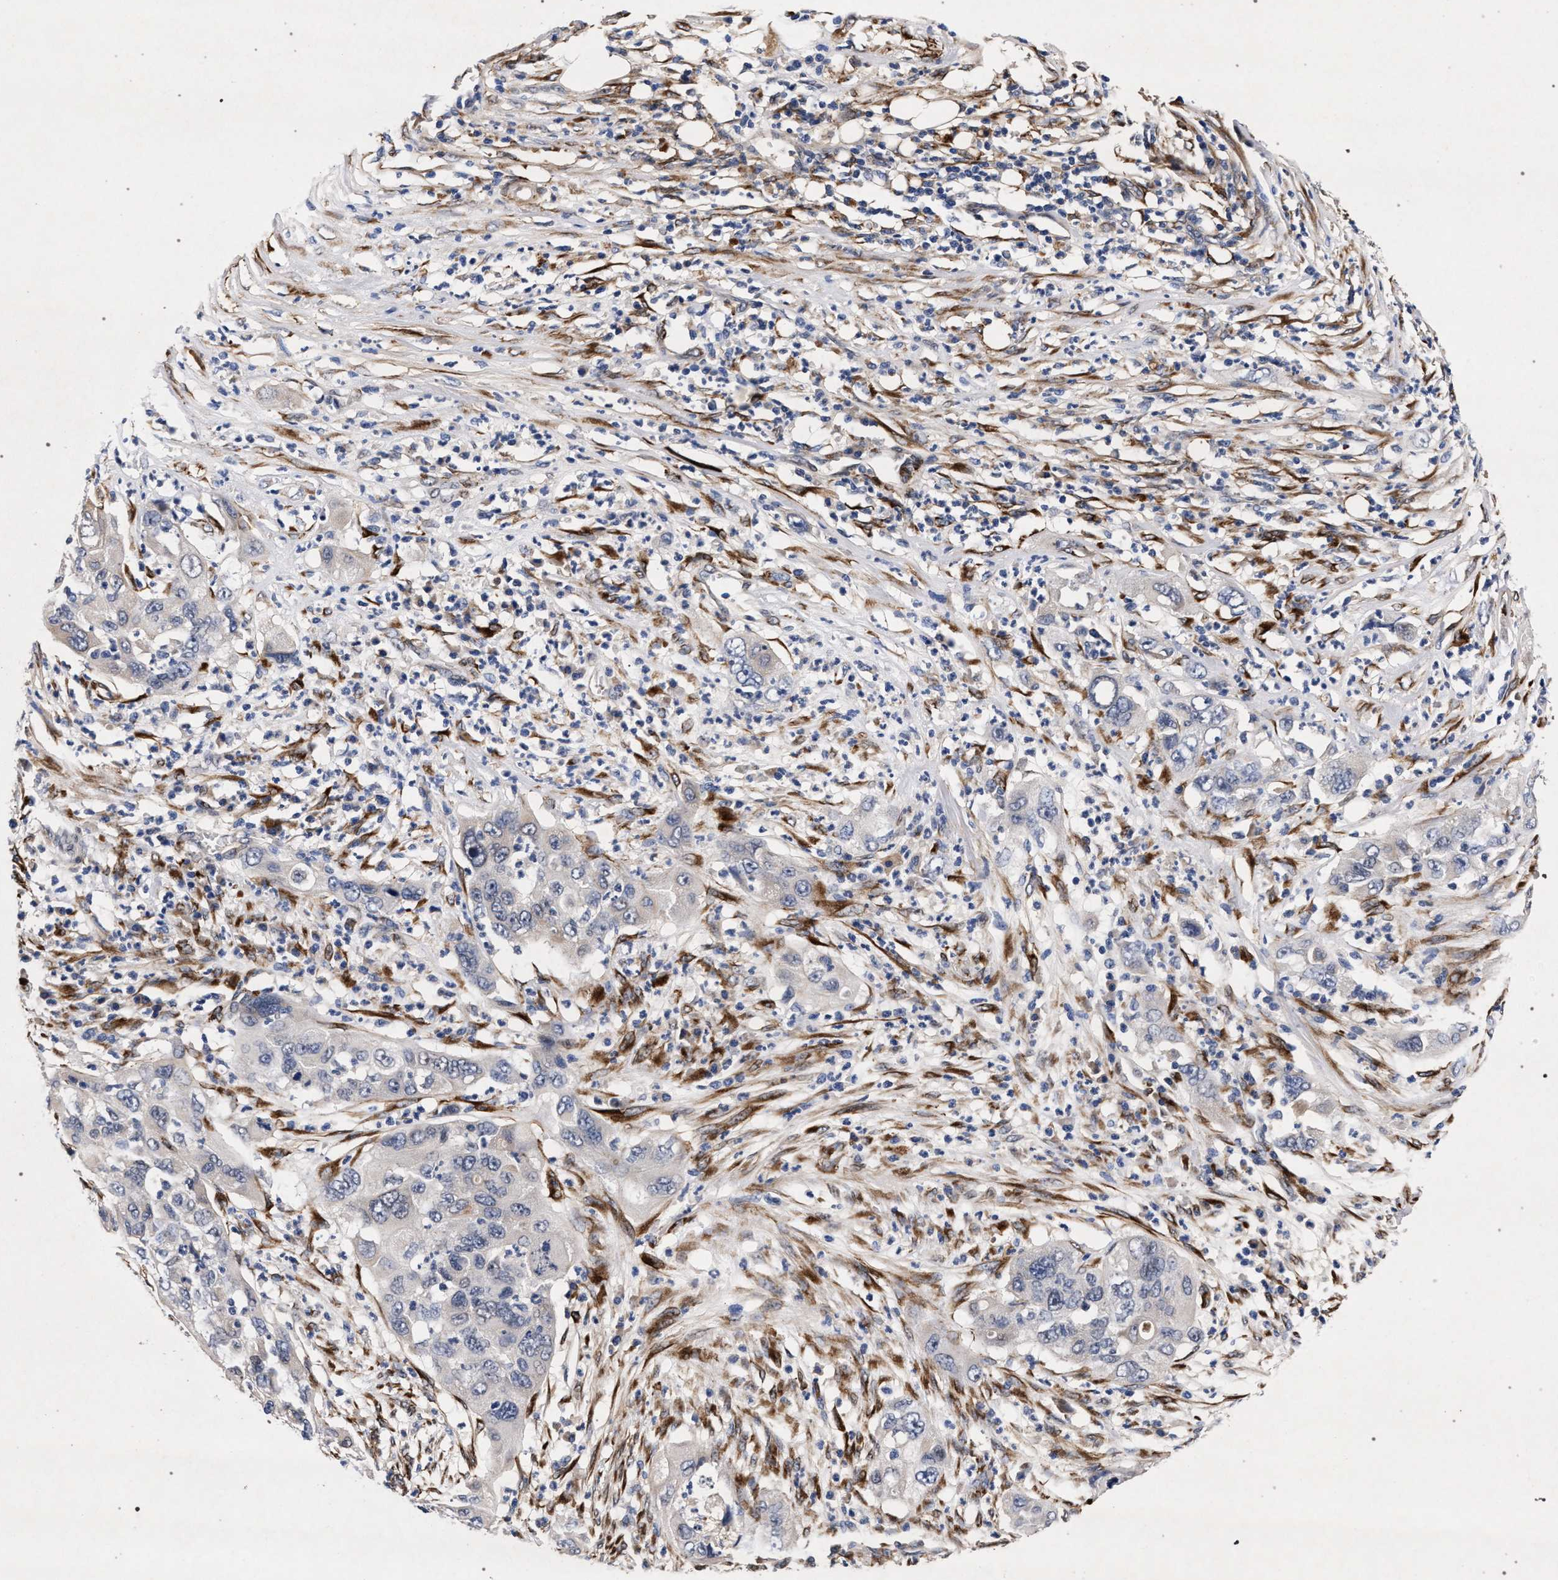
{"staining": {"intensity": "negative", "quantity": "none", "location": "none"}, "tissue": "pancreatic cancer", "cell_type": "Tumor cells", "image_type": "cancer", "snomed": [{"axis": "morphology", "description": "Adenocarcinoma, NOS"}, {"axis": "topography", "description": "Pancreas"}], "caption": "High magnification brightfield microscopy of pancreatic adenocarcinoma stained with DAB (brown) and counterstained with hematoxylin (blue): tumor cells show no significant positivity. (DAB IHC, high magnification).", "gene": "NEK7", "patient": {"sex": "female", "age": 78}}